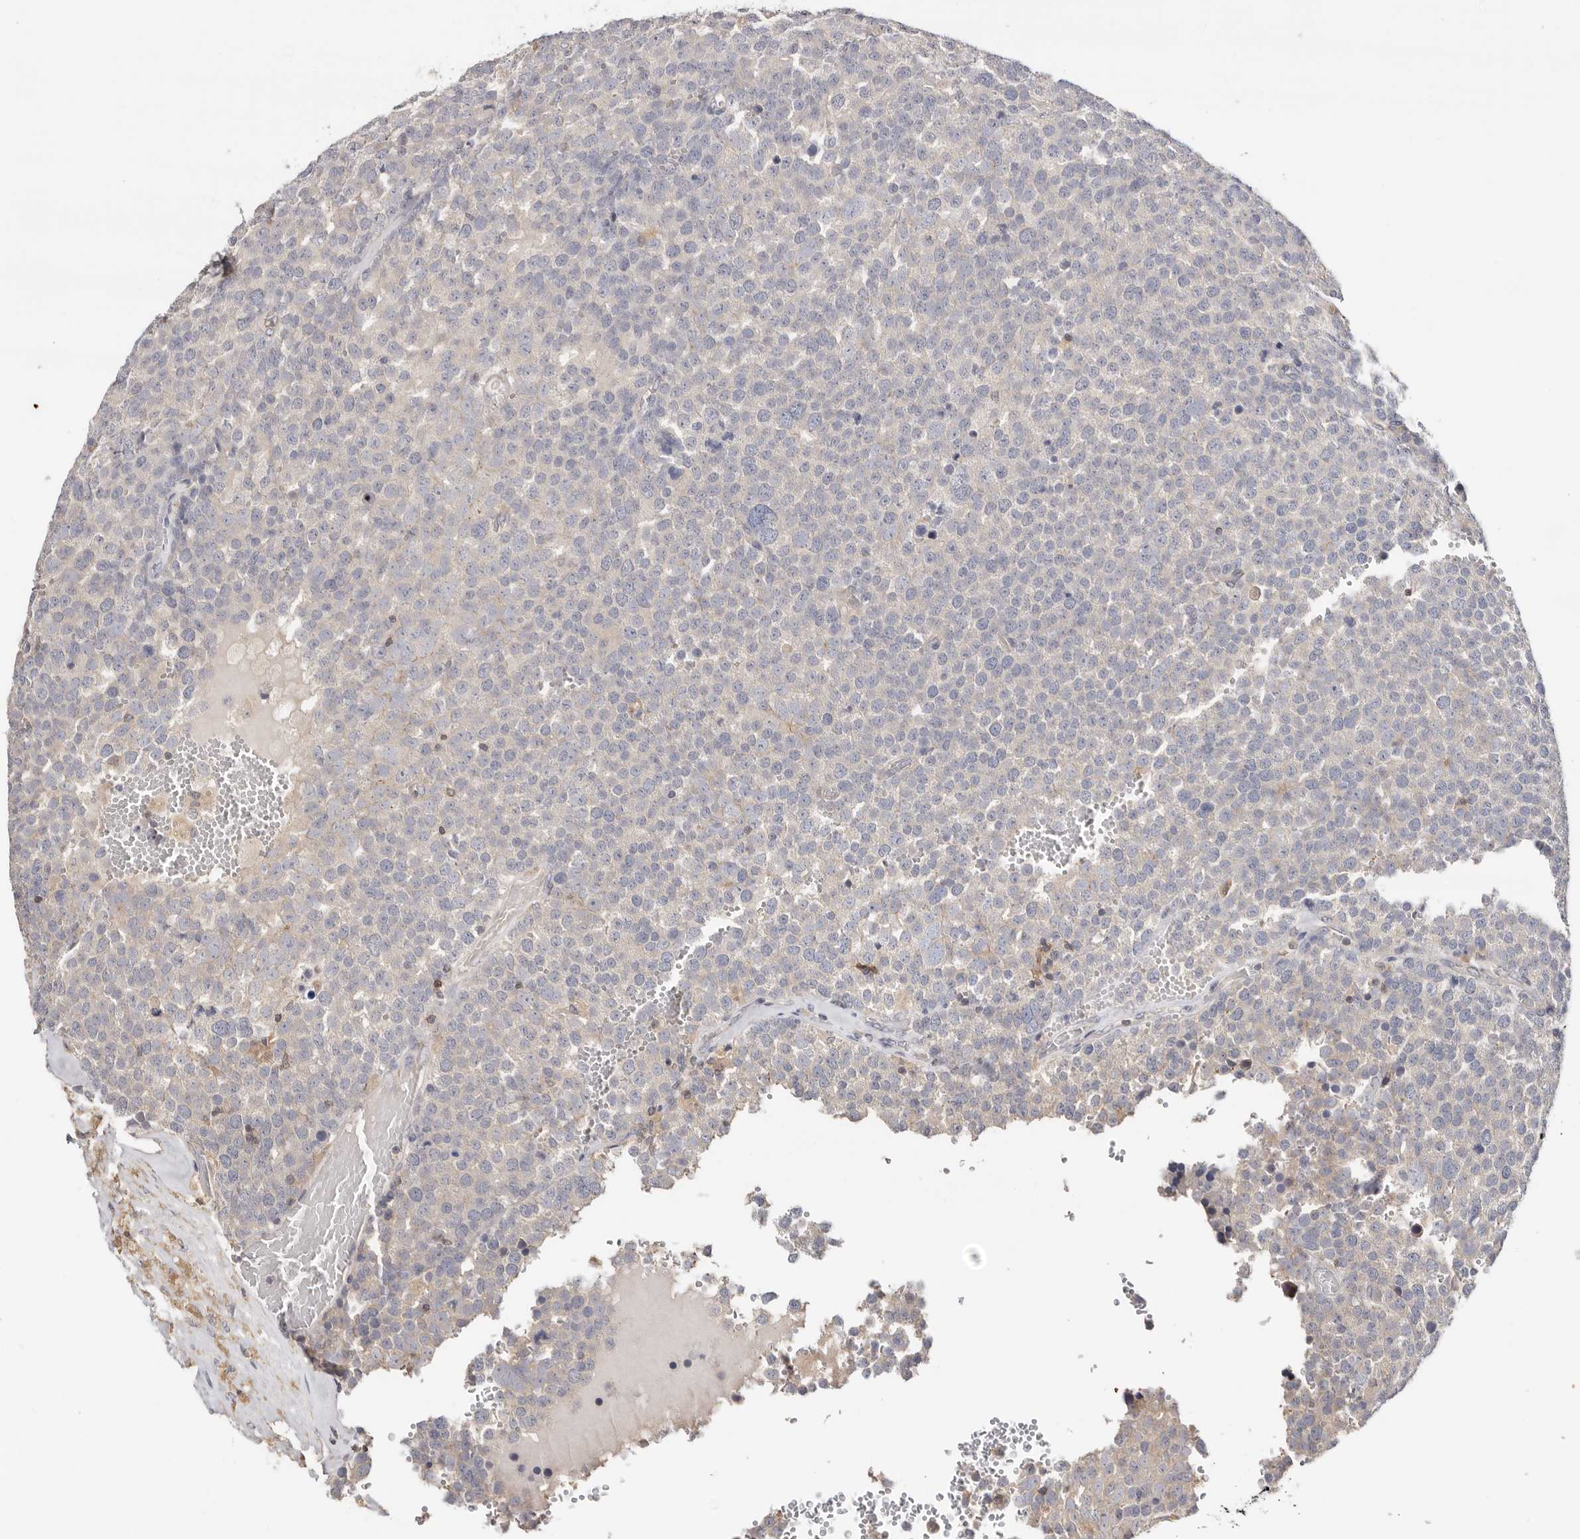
{"staining": {"intensity": "negative", "quantity": "none", "location": "none"}, "tissue": "testis cancer", "cell_type": "Tumor cells", "image_type": "cancer", "snomed": [{"axis": "morphology", "description": "Seminoma, NOS"}, {"axis": "topography", "description": "Testis"}], "caption": "High power microscopy micrograph of an immunohistochemistry image of testis cancer, revealing no significant staining in tumor cells.", "gene": "S100A14", "patient": {"sex": "male", "age": 71}}